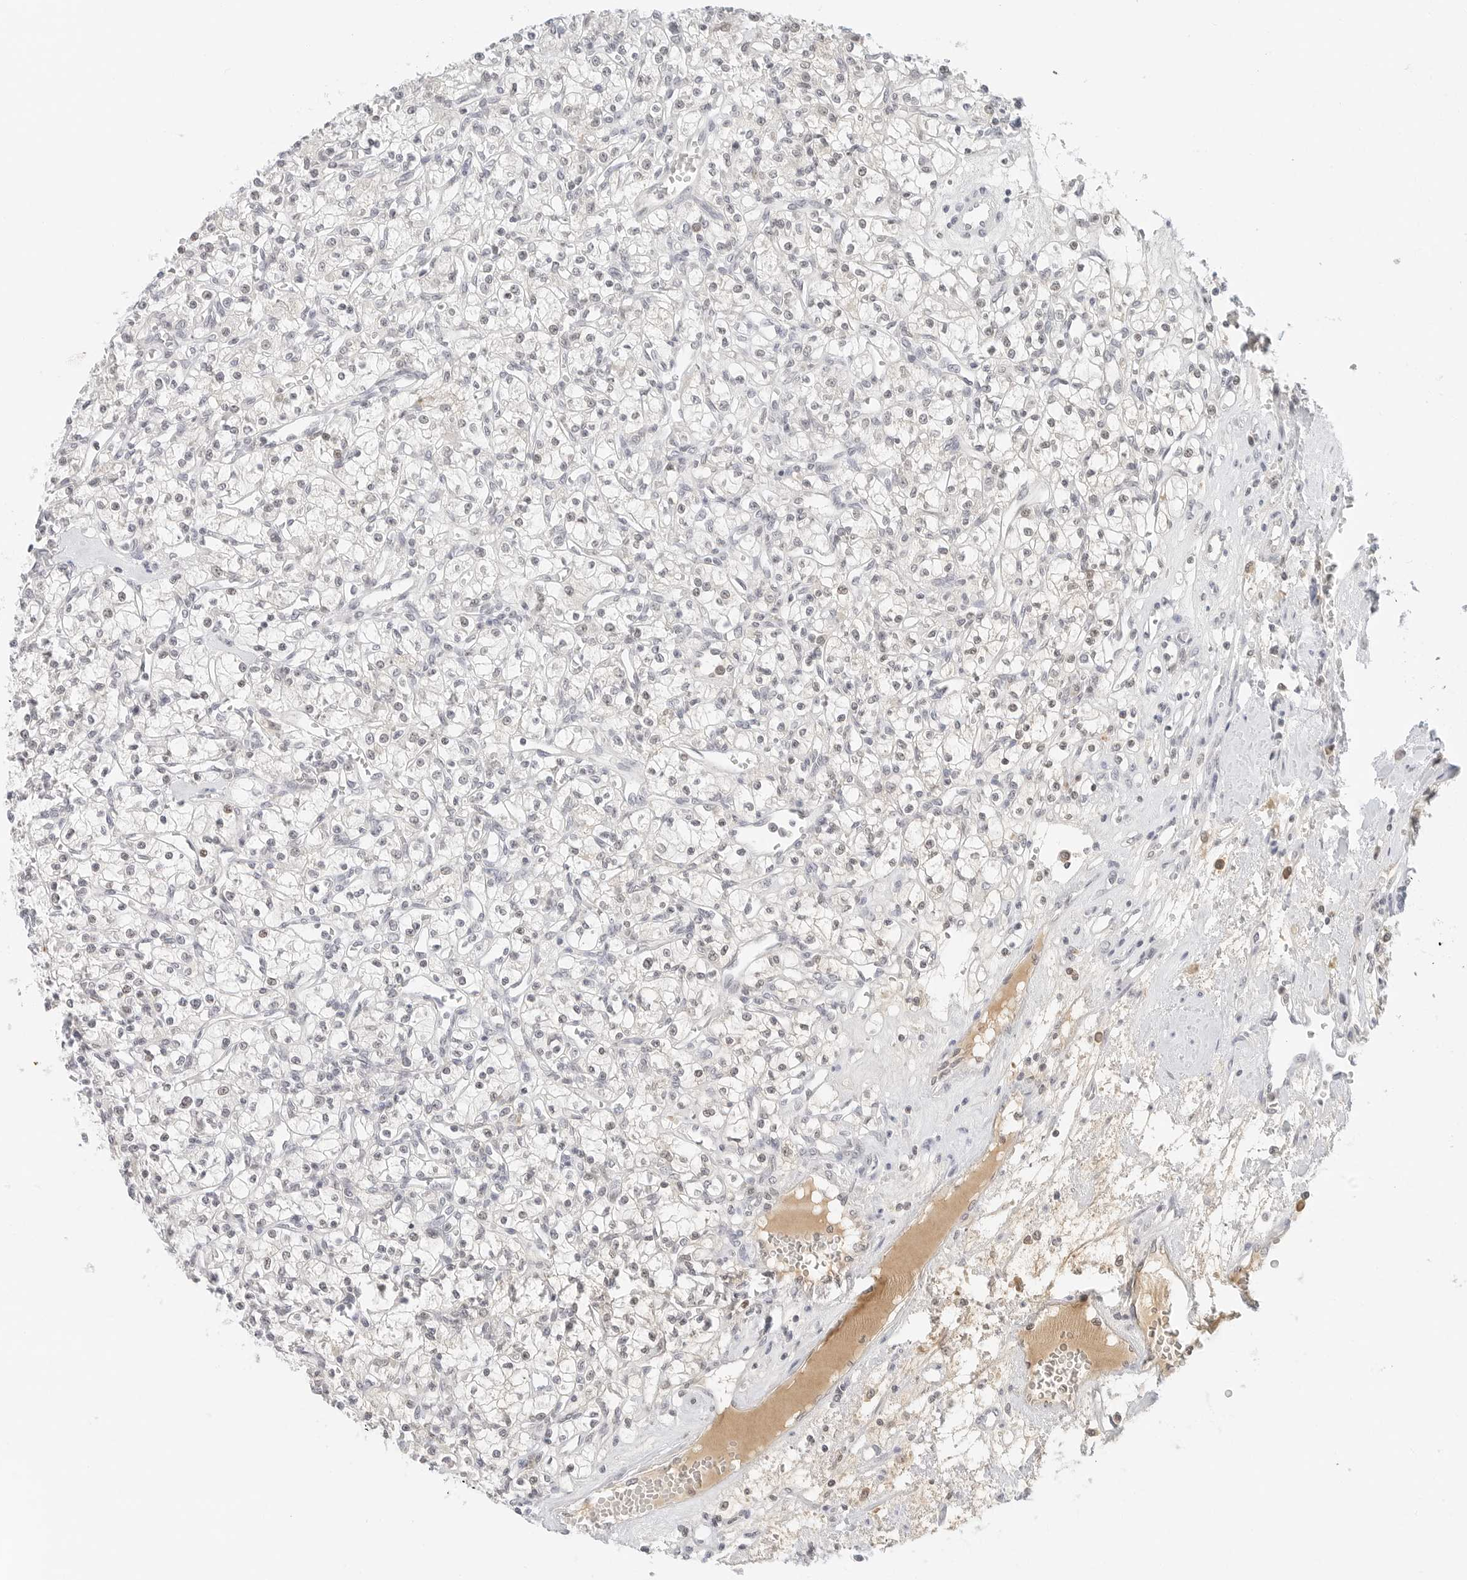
{"staining": {"intensity": "negative", "quantity": "none", "location": "none"}, "tissue": "renal cancer", "cell_type": "Tumor cells", "image_type": "cancer", "snomed": [{"axis": "morphology", "description": "Adenocarcinoma, NOS"}, {"axis": "topography", "description": "Kidney"}], "caption": "A micrograph of human renal cancer (adenocarcinoma) is negative for staining in tumor cells.", "gene": "NEO1", "patient": {"sex": "female", "age": 59}}